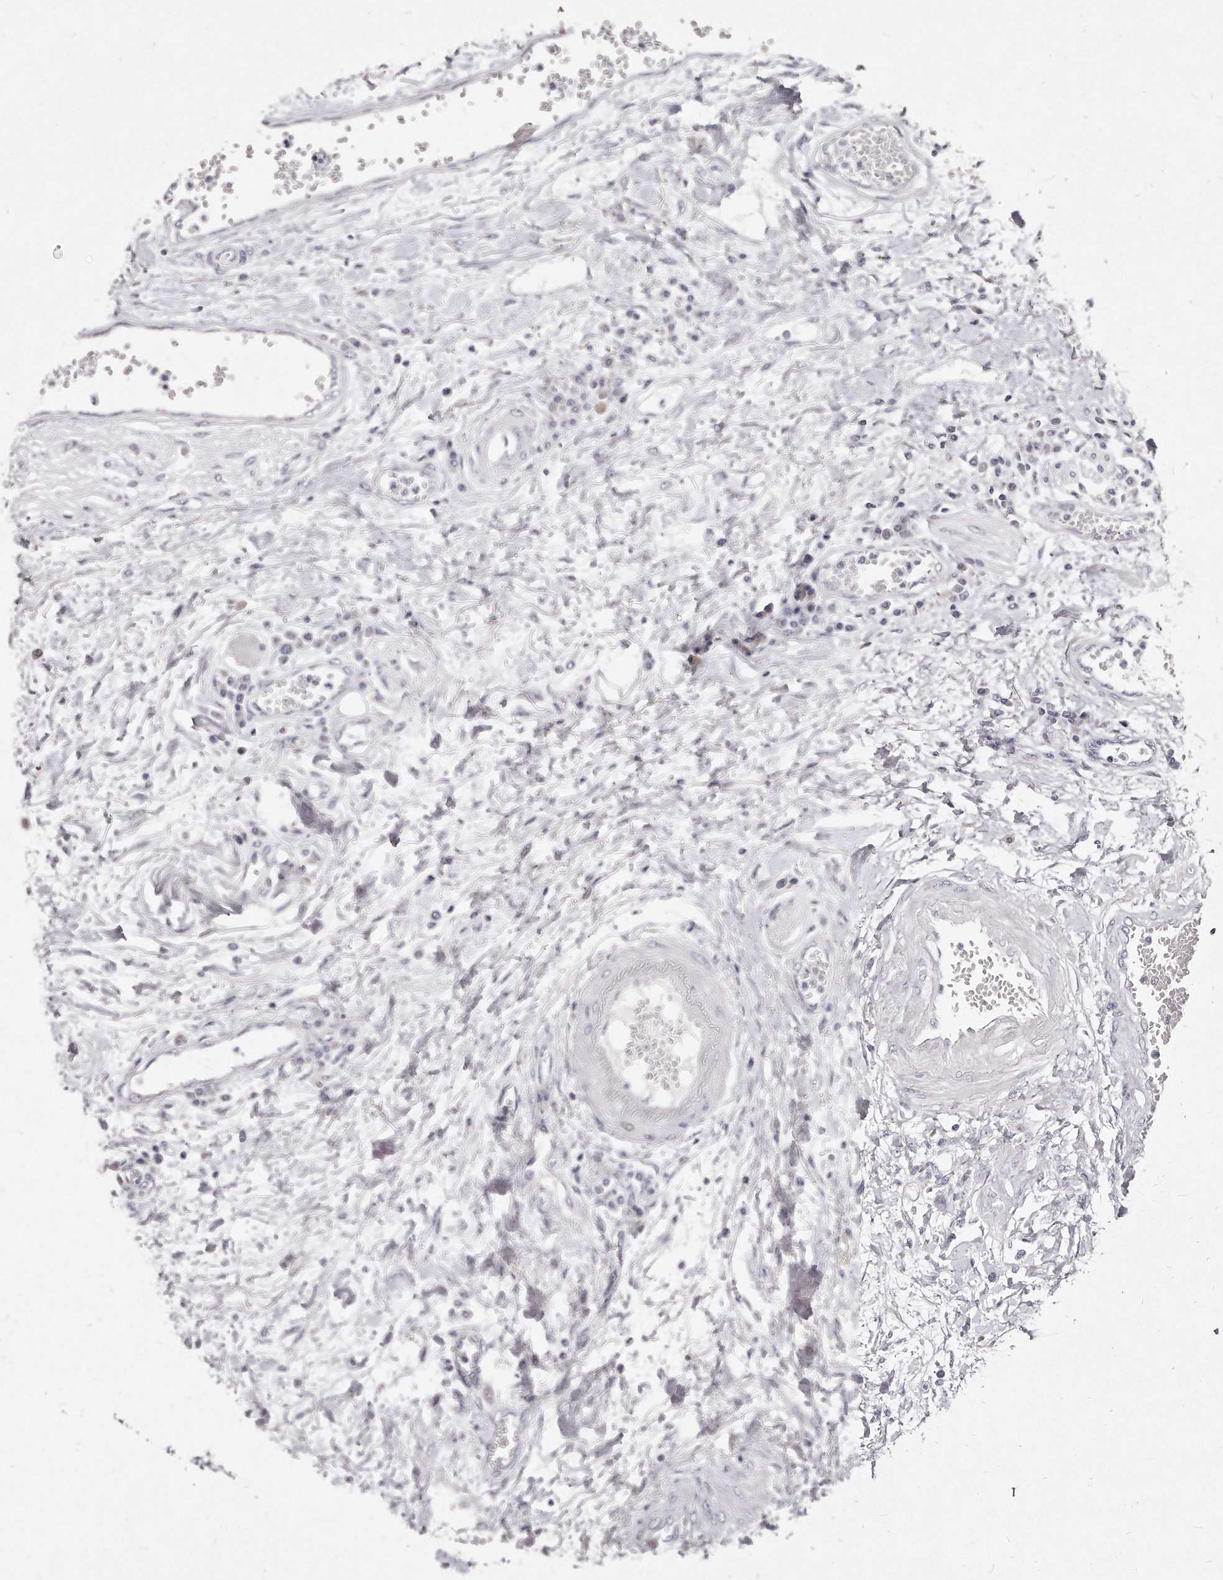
{"staining": {"intensity": "negative", "quantity": "none", "location": "none"}, "tissue": "colorectal cancer", "cell_type": "Tumor cells", "image_type": "cancer", "snomed": [{"axis": "morphology", "description": "Adenocarcinoma, NOS"}, {"axis": "topography", "description": "Rectum"}], "caption": "IHC micrograph of neoplastic tissue: colorectal adenocarcinoma stained with DAB (3,3'-diaminobenzidine) reveals no significant protein positivity in tumor cells. (DAB (3,3'-diaminobenzidine) immunohistochemistry with hematoxylin counter stain).", "gene": "GDA", "patient": {"sex": "male", "age": 84}}